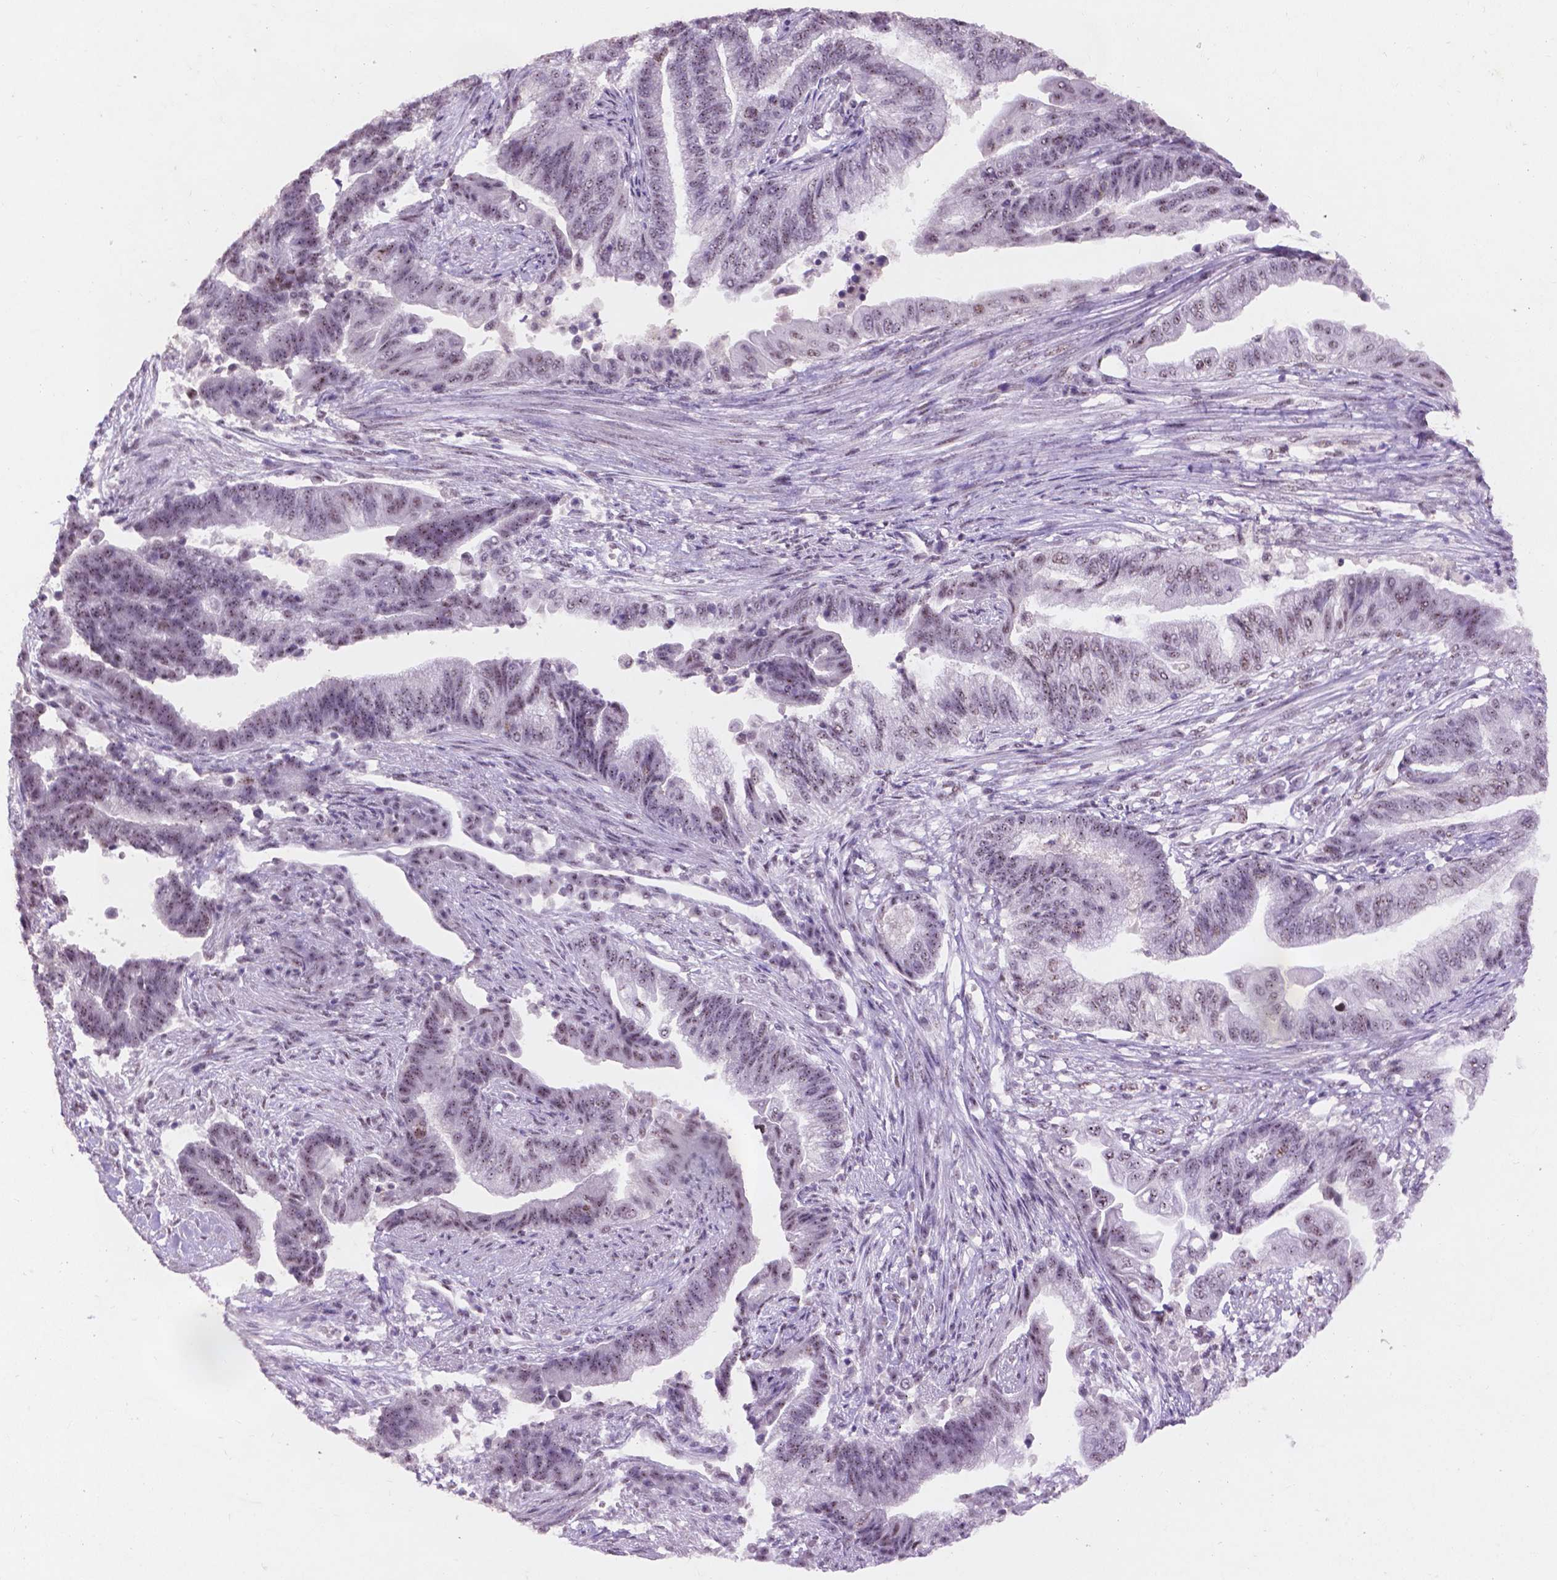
{"staining": {"intensity": "negative", "quantity": "none", "location": "none"}, "tissue": "endometrial cancer", "cell_type": "Tumor cells", "image_type": "cancer", "snomed": [{"axis": "morphology", "description": "Adenocarcinoma, NOS"}, {"axis": "topography", "description": "Uterus"}, {"axis": "topography", "description": "Endometrium"}], "caption": "A micrograph of human endometrial adenocarcinoma is negative for staining in tumor cells.", "gene": "COIL", "patient": {"sex": "female", "age": 54}}